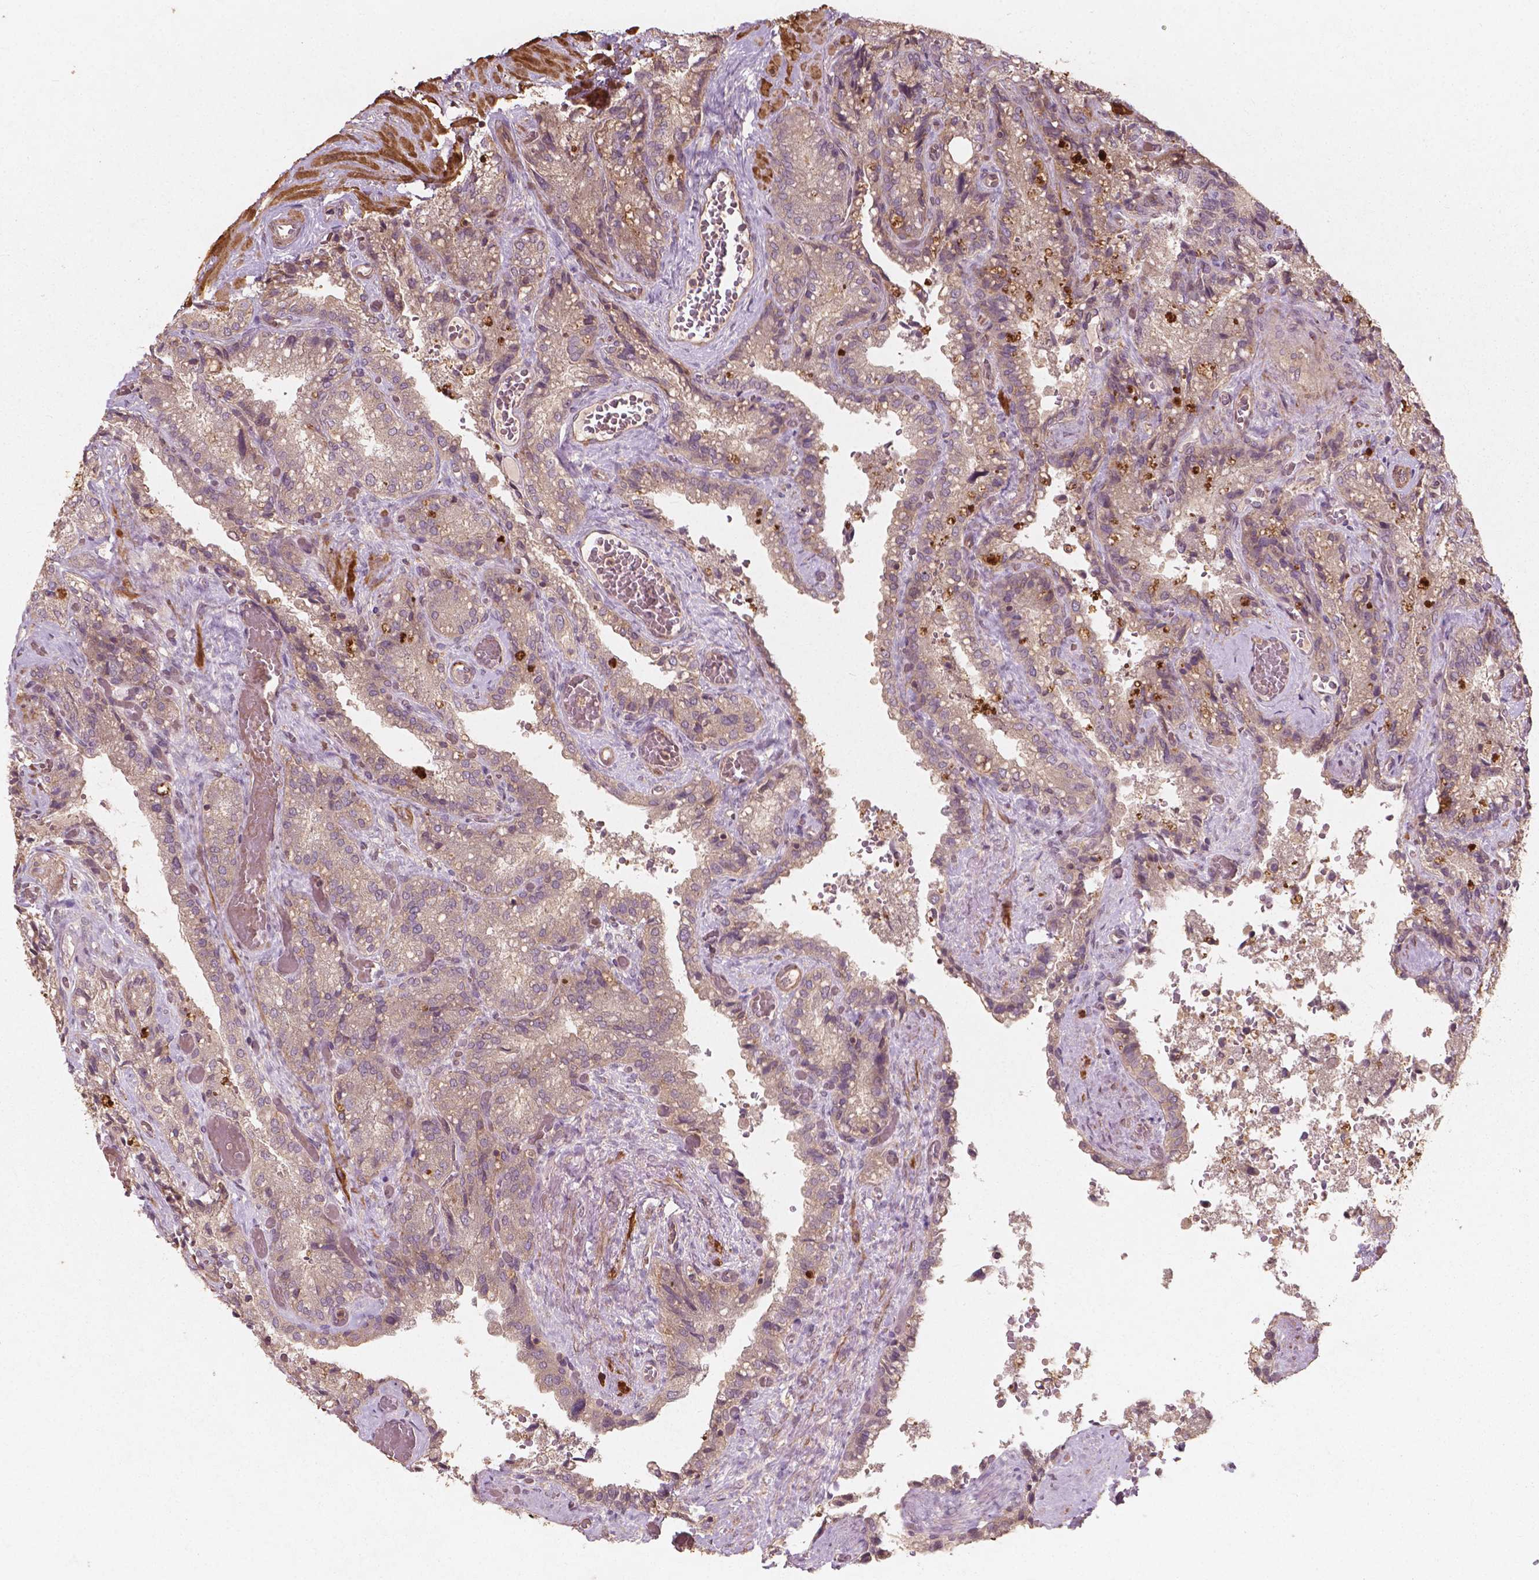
{"staining": {"intensity": "weak", "quantity": ">75%", "location": "cytoplasmic/membranous"}, "tissue": "seminal vesicle", "cell_type": "Glandular cells", "image_type": "normal", "snomed": [{"axis": "morphology", "description": "Normal tissue, NOS"}, {"axis": "topography", "description": "Seminal veicle"}], "caption": "Weak cytoplasmic/membranous positivity is identified in about >75% of glandular cells in benign seminal vesicle.", "gene": "CYFIP1", "patient": {"sex": "male", "age": 57}}